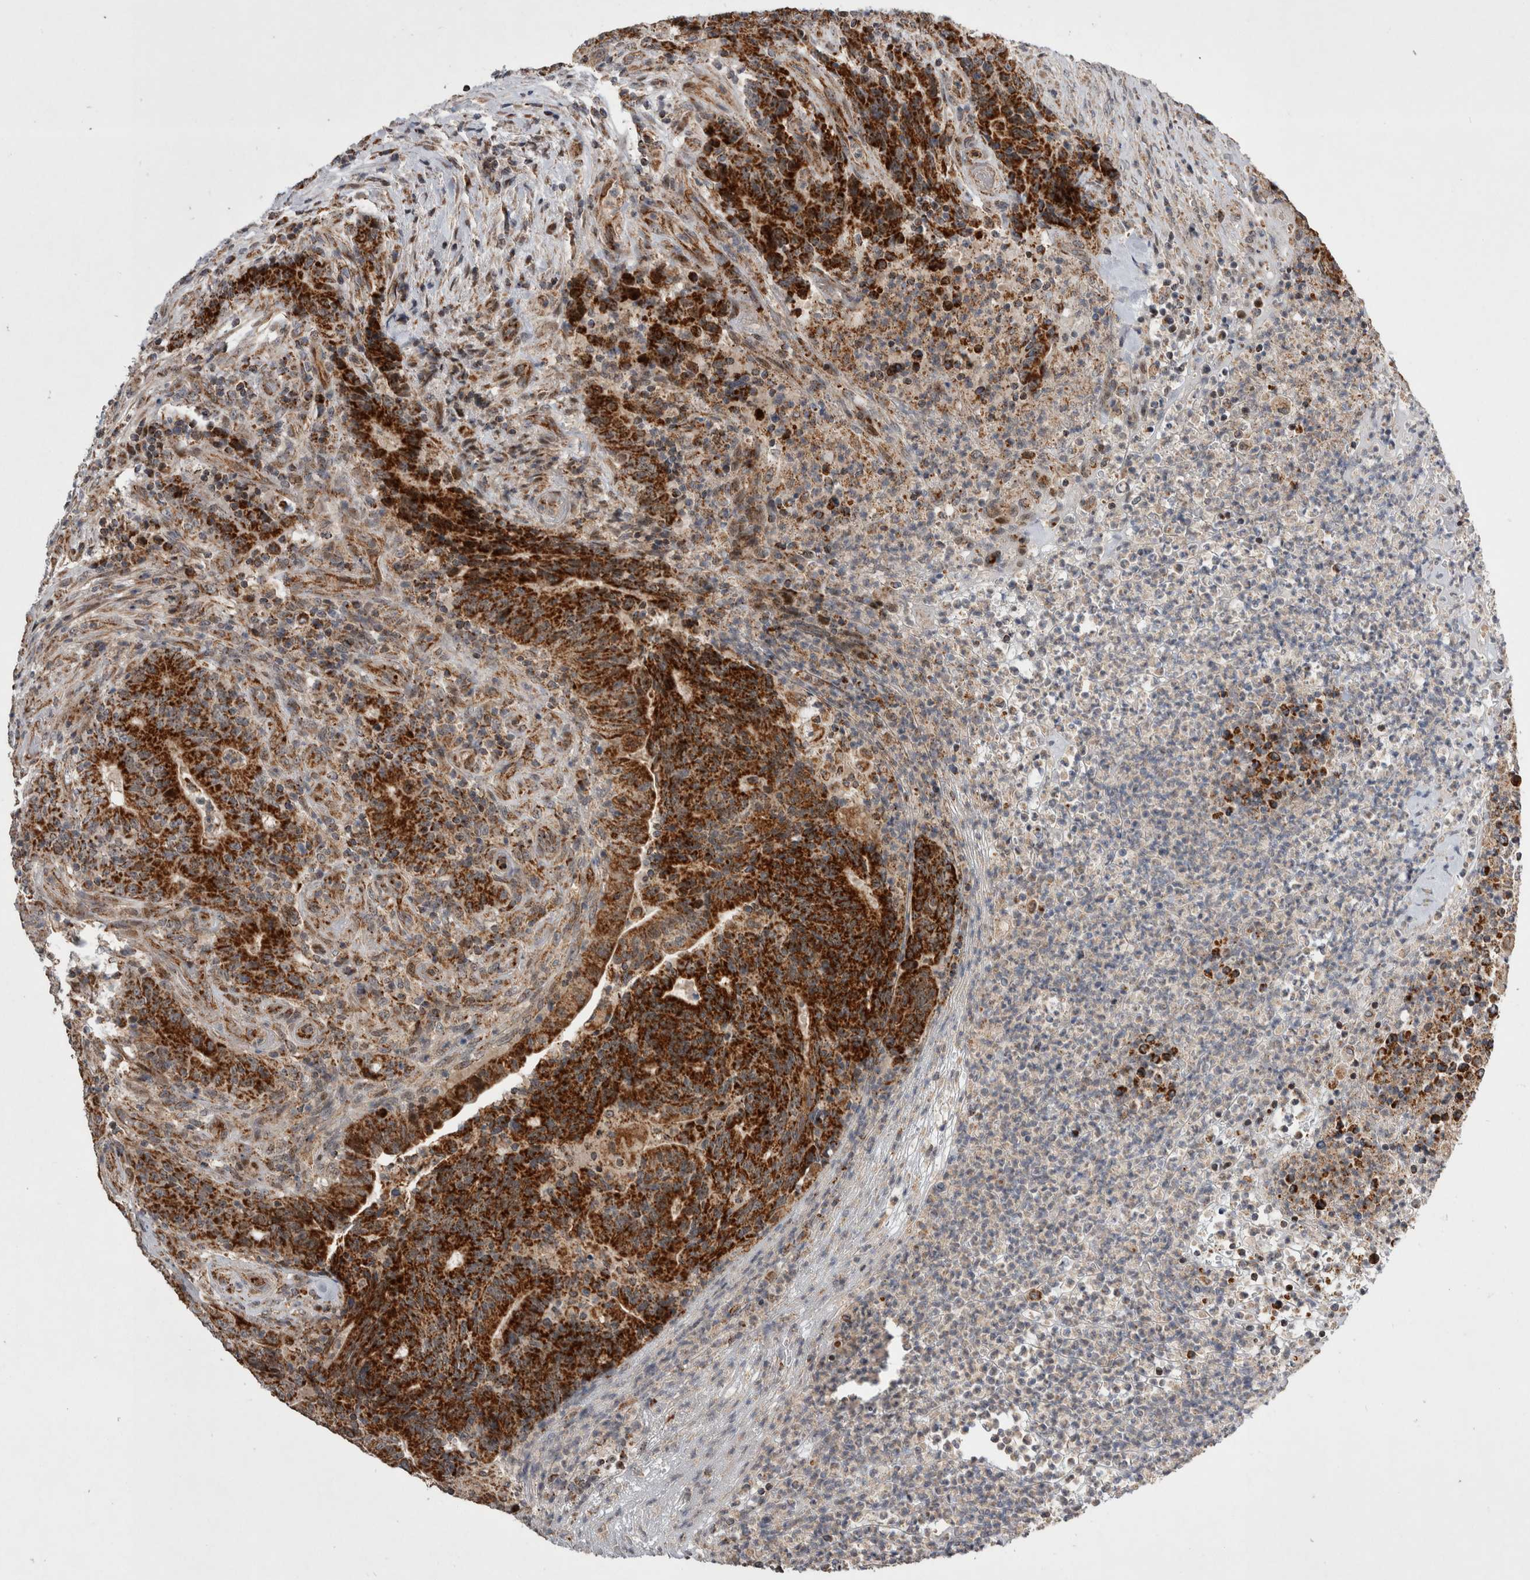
{"staining": {"intensity": "strong", "quantity": ">75%", "location": "cytoplasmic/membranous"}, "tissue": "colorectal cancer", "cell_type": "Tumor cells", "image_type": "cancer", "snomed": [{"axis": "morphology", "description": "Normal tissue, NOS"}, {"axis": "morphology", "description": "Adenocarcinoma, NOS"}, {"axis": "topography", "description": "Colon"}], "caption": "This is a micrograph of IHC staining of colorectal adenocarcinoma, which shows strong positivity in the cytoplasmic/membranous of tumor cells.", "gene": "MRPL37", "patient": {"sex": "female", "age": 75}}